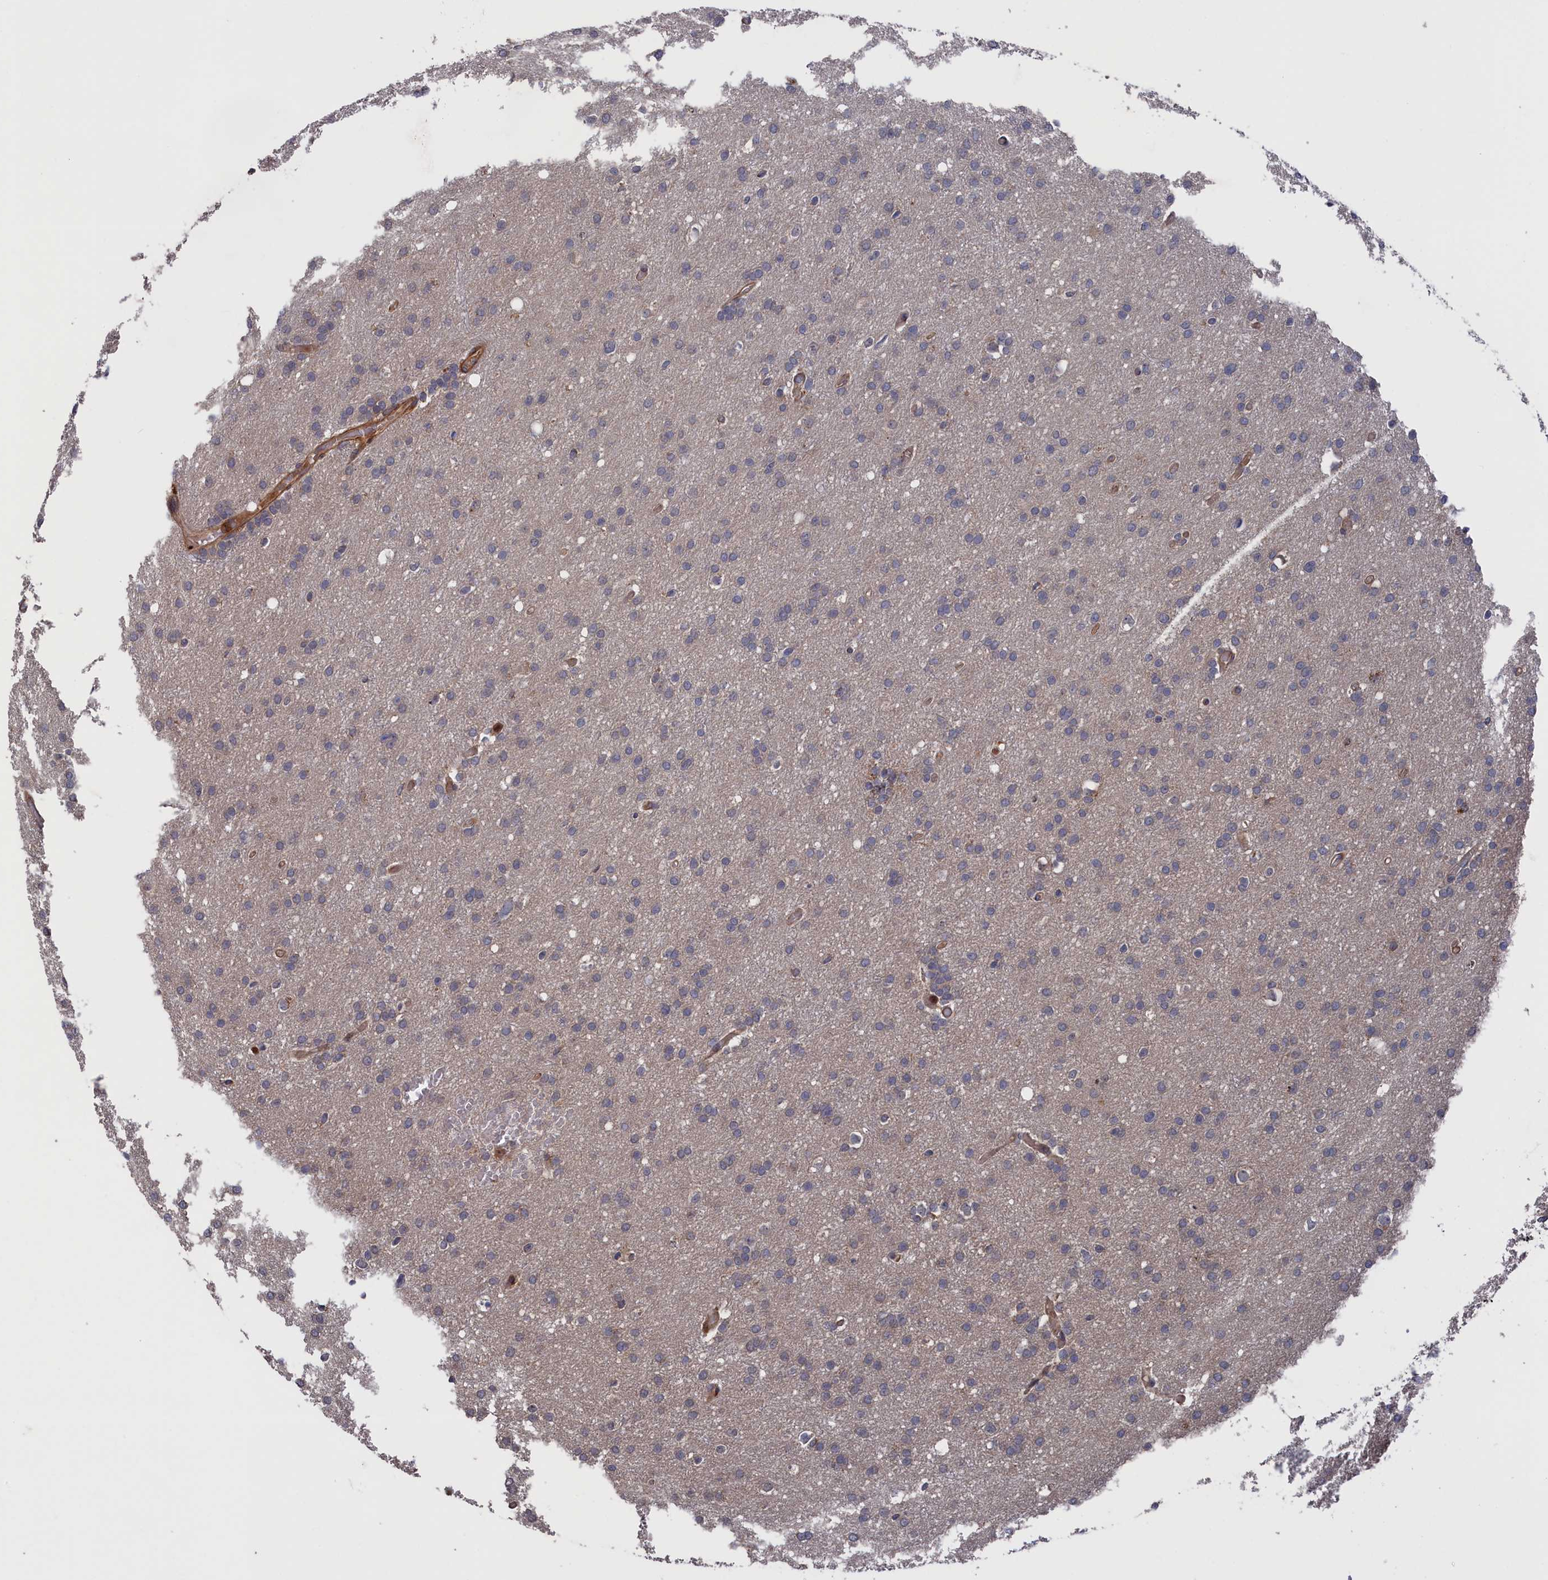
{"staining": {"intensity": "negative", "quantity": "none", "location": "none"}, "tissue": "glioma", "cell_type": "Tumor cells", "image_type": "cancer", "snomed": [{"axis": "morphology", "description": "Glioma, malignant, High grade"}, {"axis": "topography", "description": "Cerebral cortex"}], "caption": "An immunohistochemistry (IHC) image of glioma is shown. There is no staining in tumor cells of glioma.", "gene": "PLA2G15", "patient": {"sex": "female", "age": 36}}